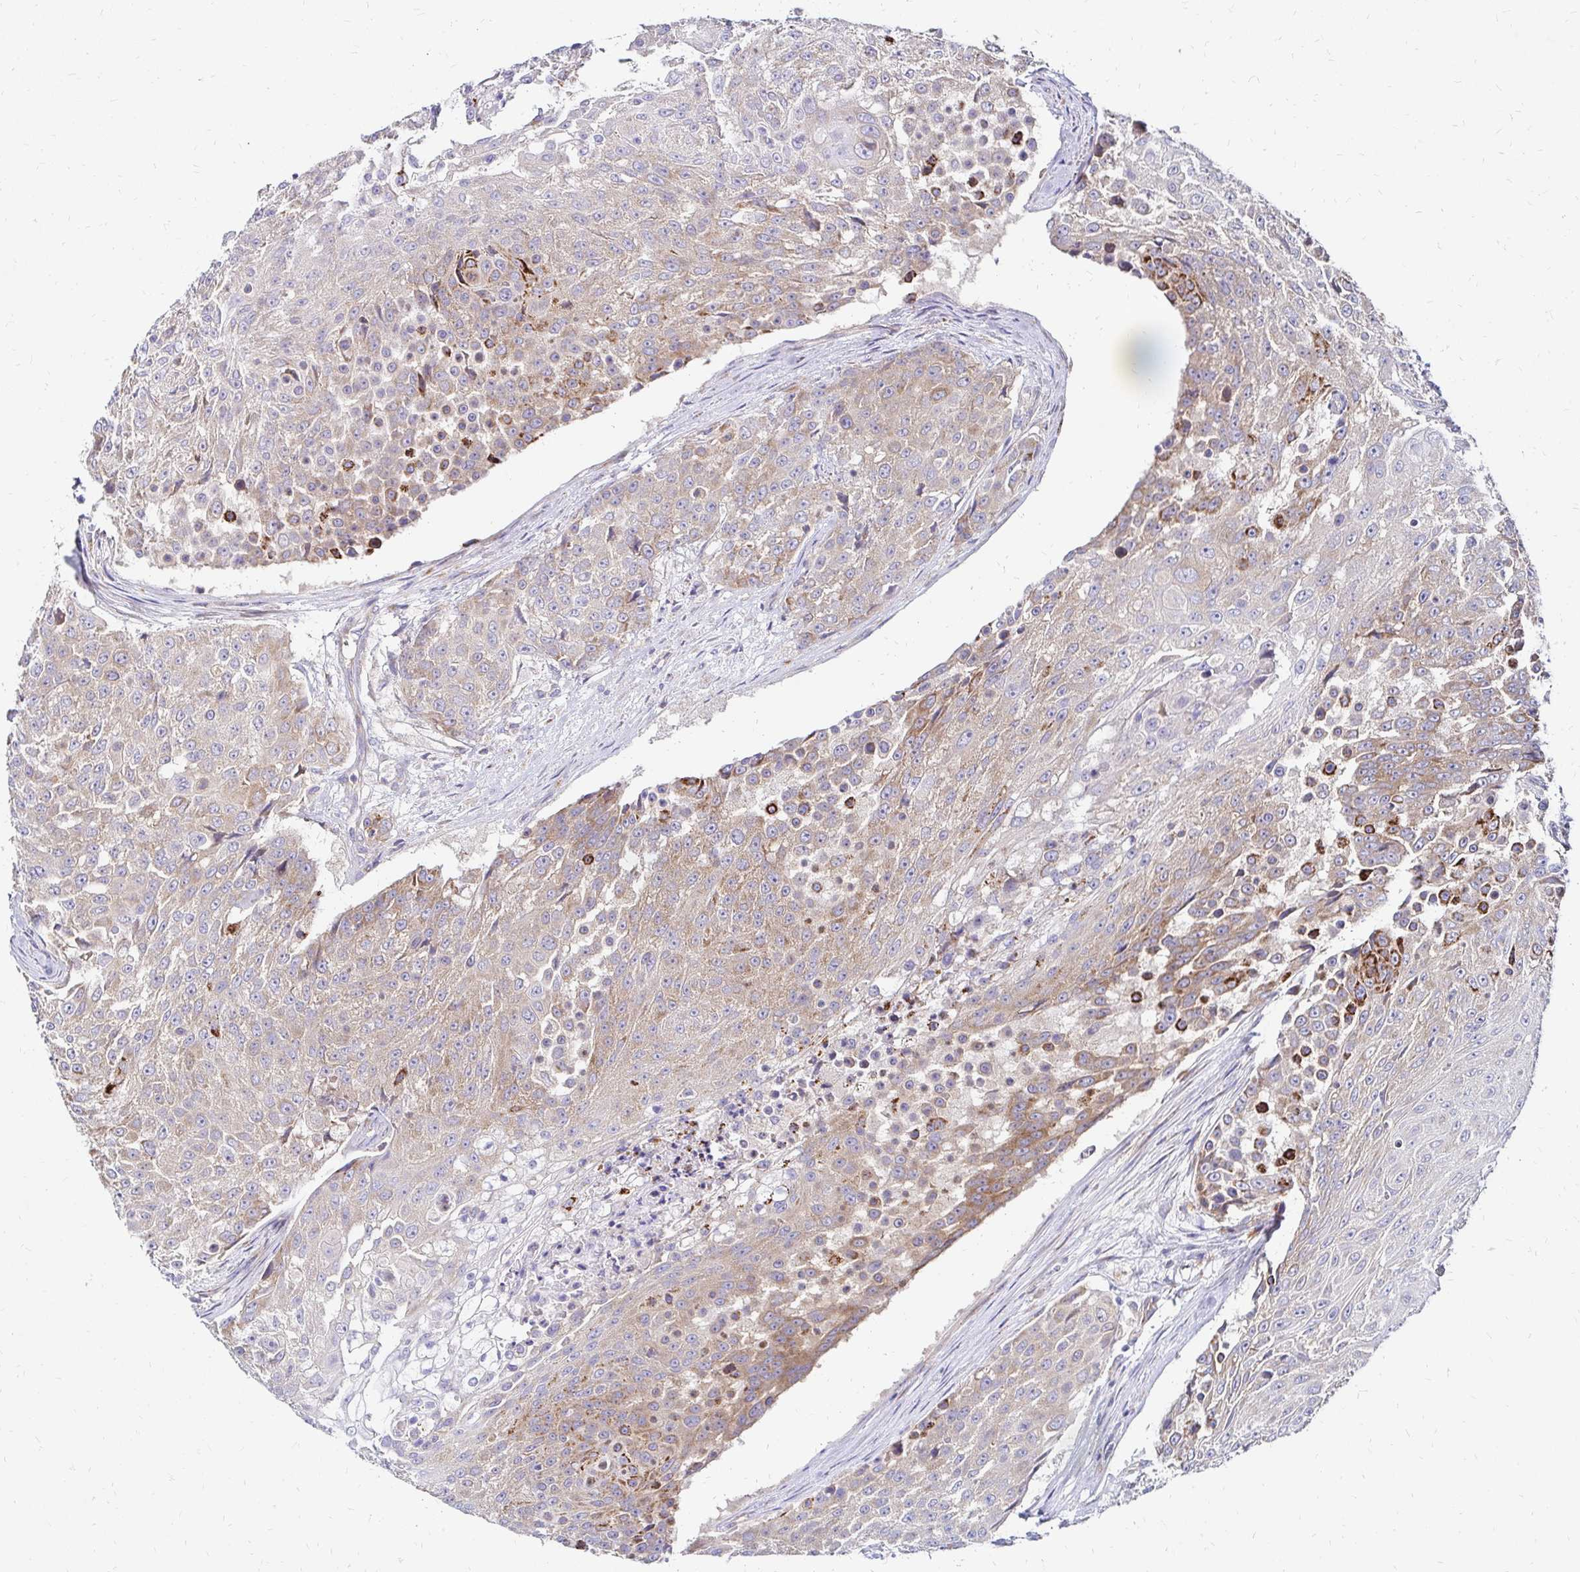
{"staining": {"intensity": "weak", "quantity": "25%-75%", "location": "cytoplasmic/membranous"}, "tissue": "urothelial cancer", "cell_type": "Tumor cells", "image_type": "cancer", "snomed": [{"axis": "morphology", "description": "Urothelial carcinoma, High grade"}, {"axis": "topography", "description": "Urinary bladder"}], "caption": "Immunohistochemistry photomicrograph of neoplastic tissue: urothelial carcinoma (high-grade) stained using immunohistochemistry (IHC) reveals low levels of weak protein expression localized specifically in the cytoplasmic/membranous of tumor cells, appearing as a cytoplasmic/membranous brown color.", "gene": "IDUA", "patient": {"sex": "female", "age": 63}}